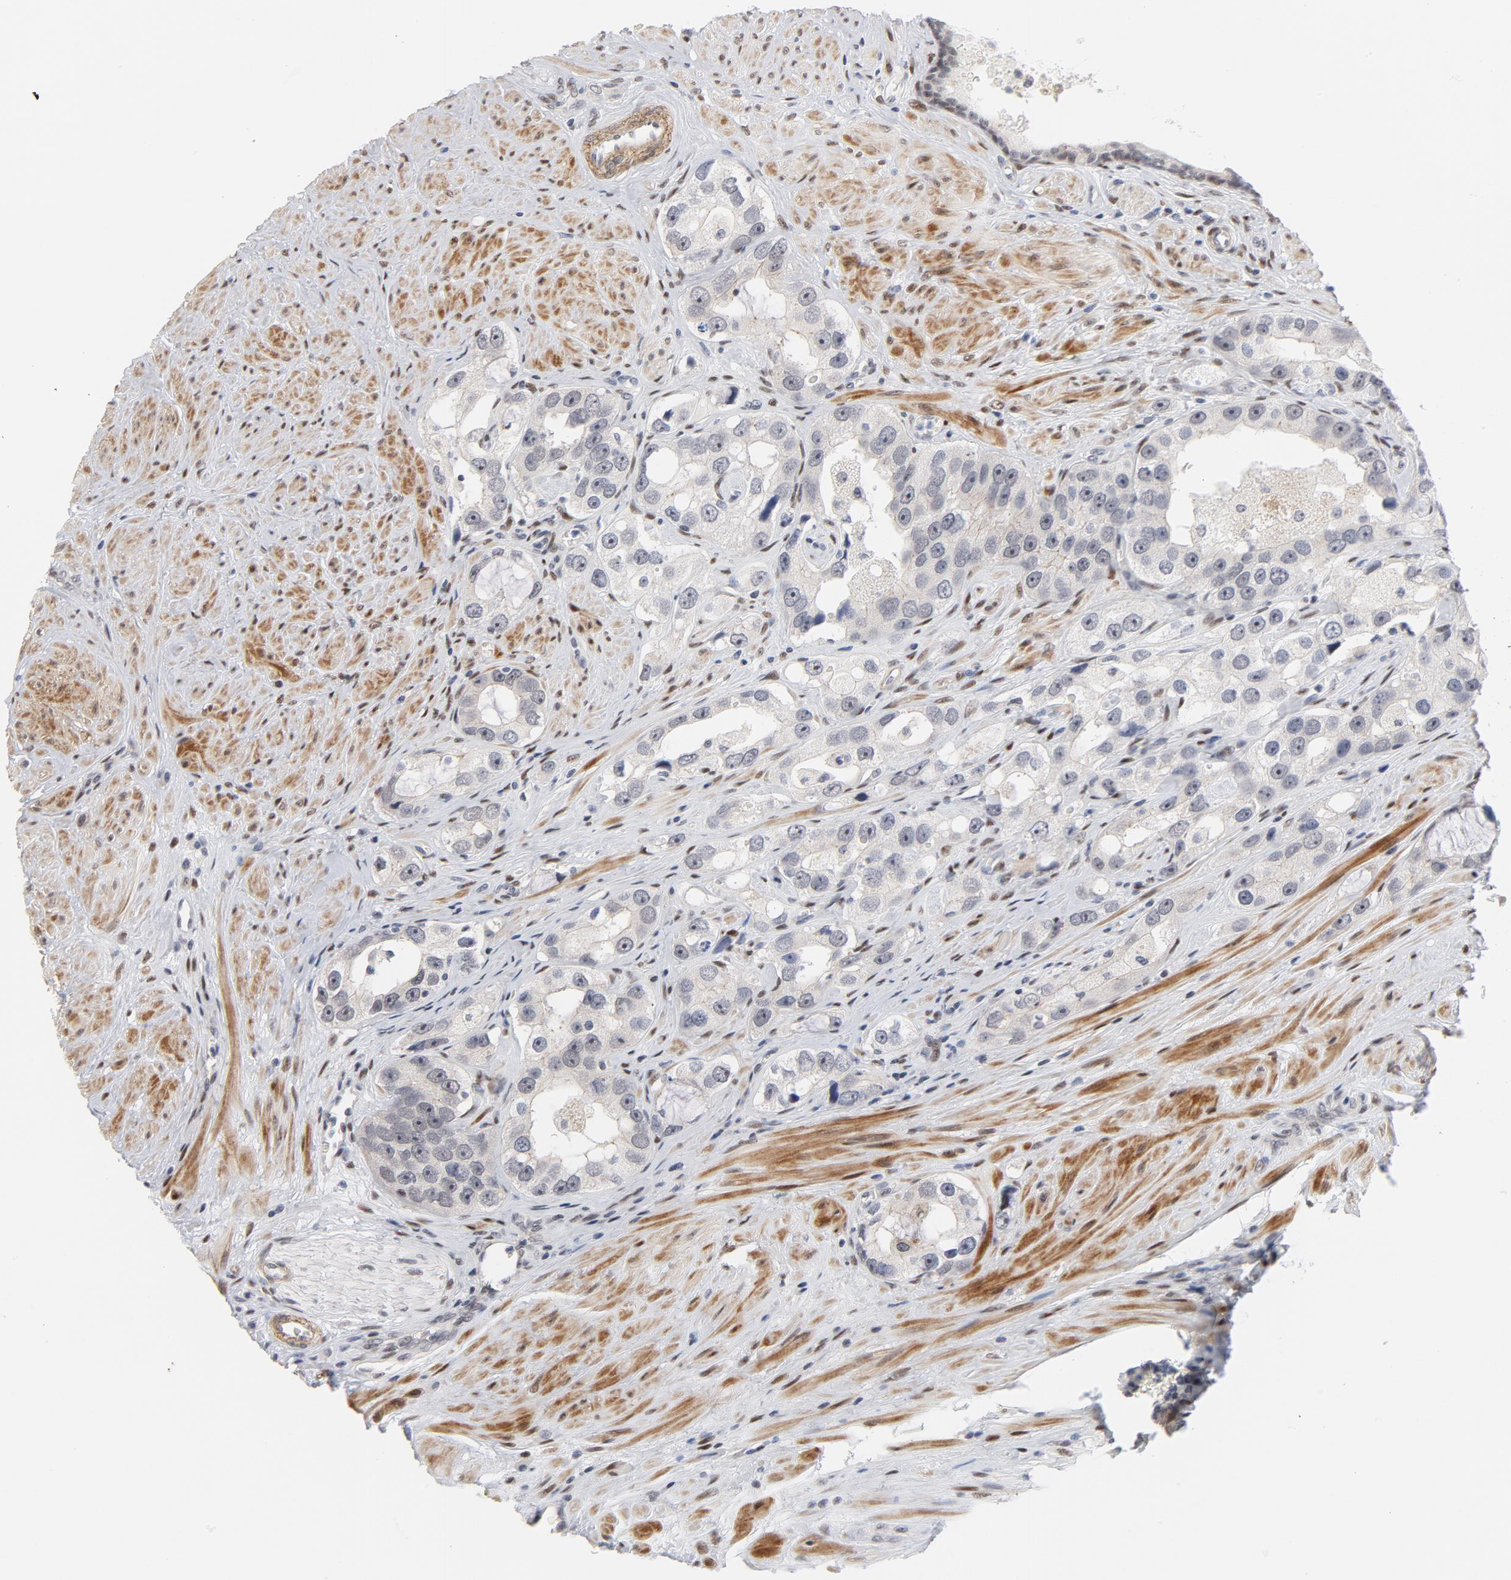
{"staining": {"intensity": "negative", "quantity": "none", "location": "none"}, "tissue": "prostate cancer", "cell_type": "Tumor cells", "image_type": "cancer", "snomed": [{"axis": "morphology", "description": "Adenocarcinoma, High grade"}, {"axis": "topography", "description": "Prostate"}], "caption": "The immunohistochemistry micrograph has no significant expression in tumor cells of prostate cancer (adenocarcinoma (high-grade)) tissue.", "gene": "NFIC", "patient": {"sex": "male", "age": 63}}